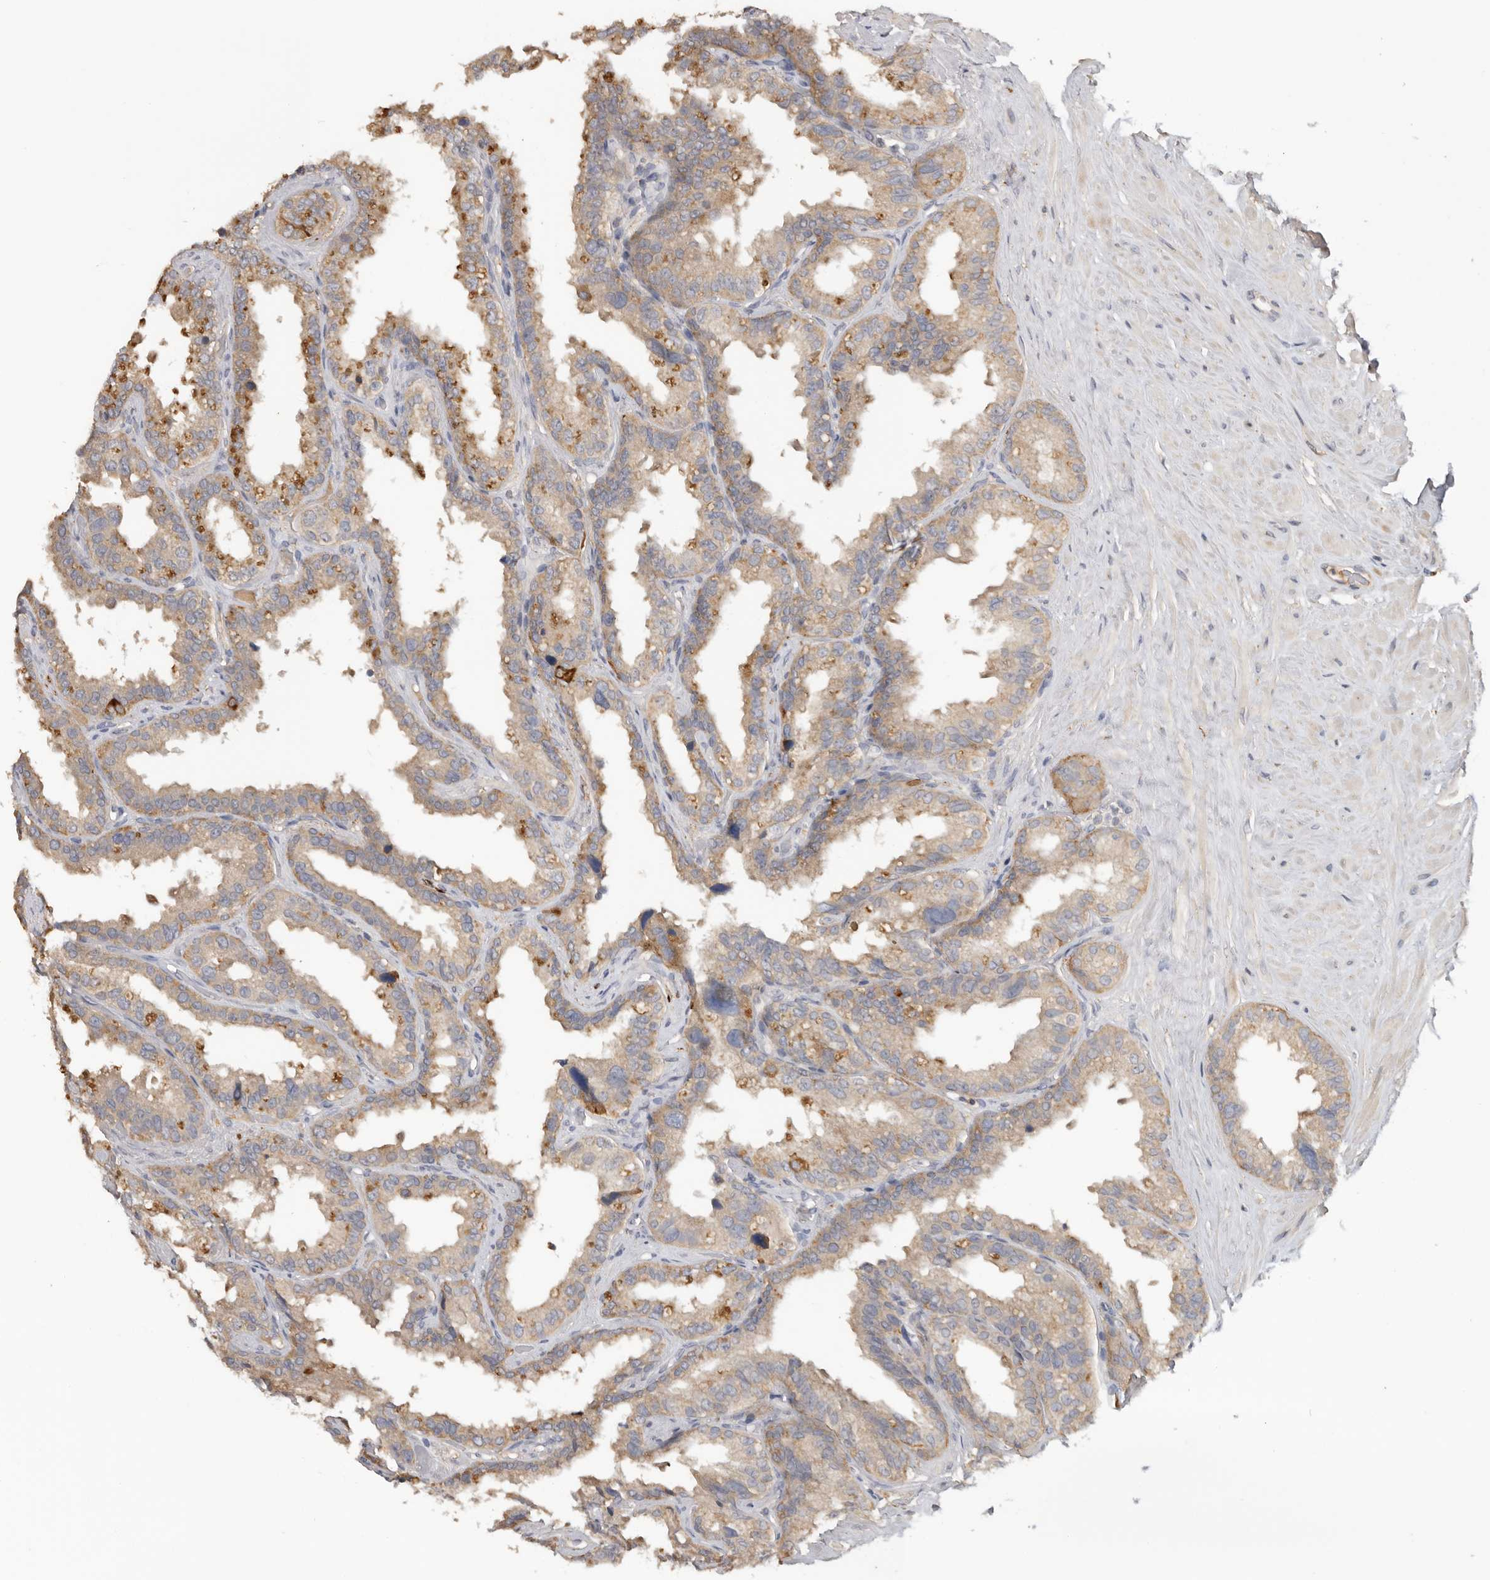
{"staining": {"intensity": "weak", "quantity": ">75%", "location": "cytoplasmic/membranous"}, "tissue": "seminal vesicle", "cell_type": "Glandular cells", "image_type": "normal", "snomed": [{"axis": "morphology", "description": "Normal tissue, NOS"}, {"axis": "topography", "description": "Seminal veicle"}], "caption": "A histopathology image of human seminal vesicle stained for a protein reveals weak cytoplasmic/membranous brown staining in glandular cells.", "gene": "TFRC", "patient": {"sex": "male", "age": 80}}